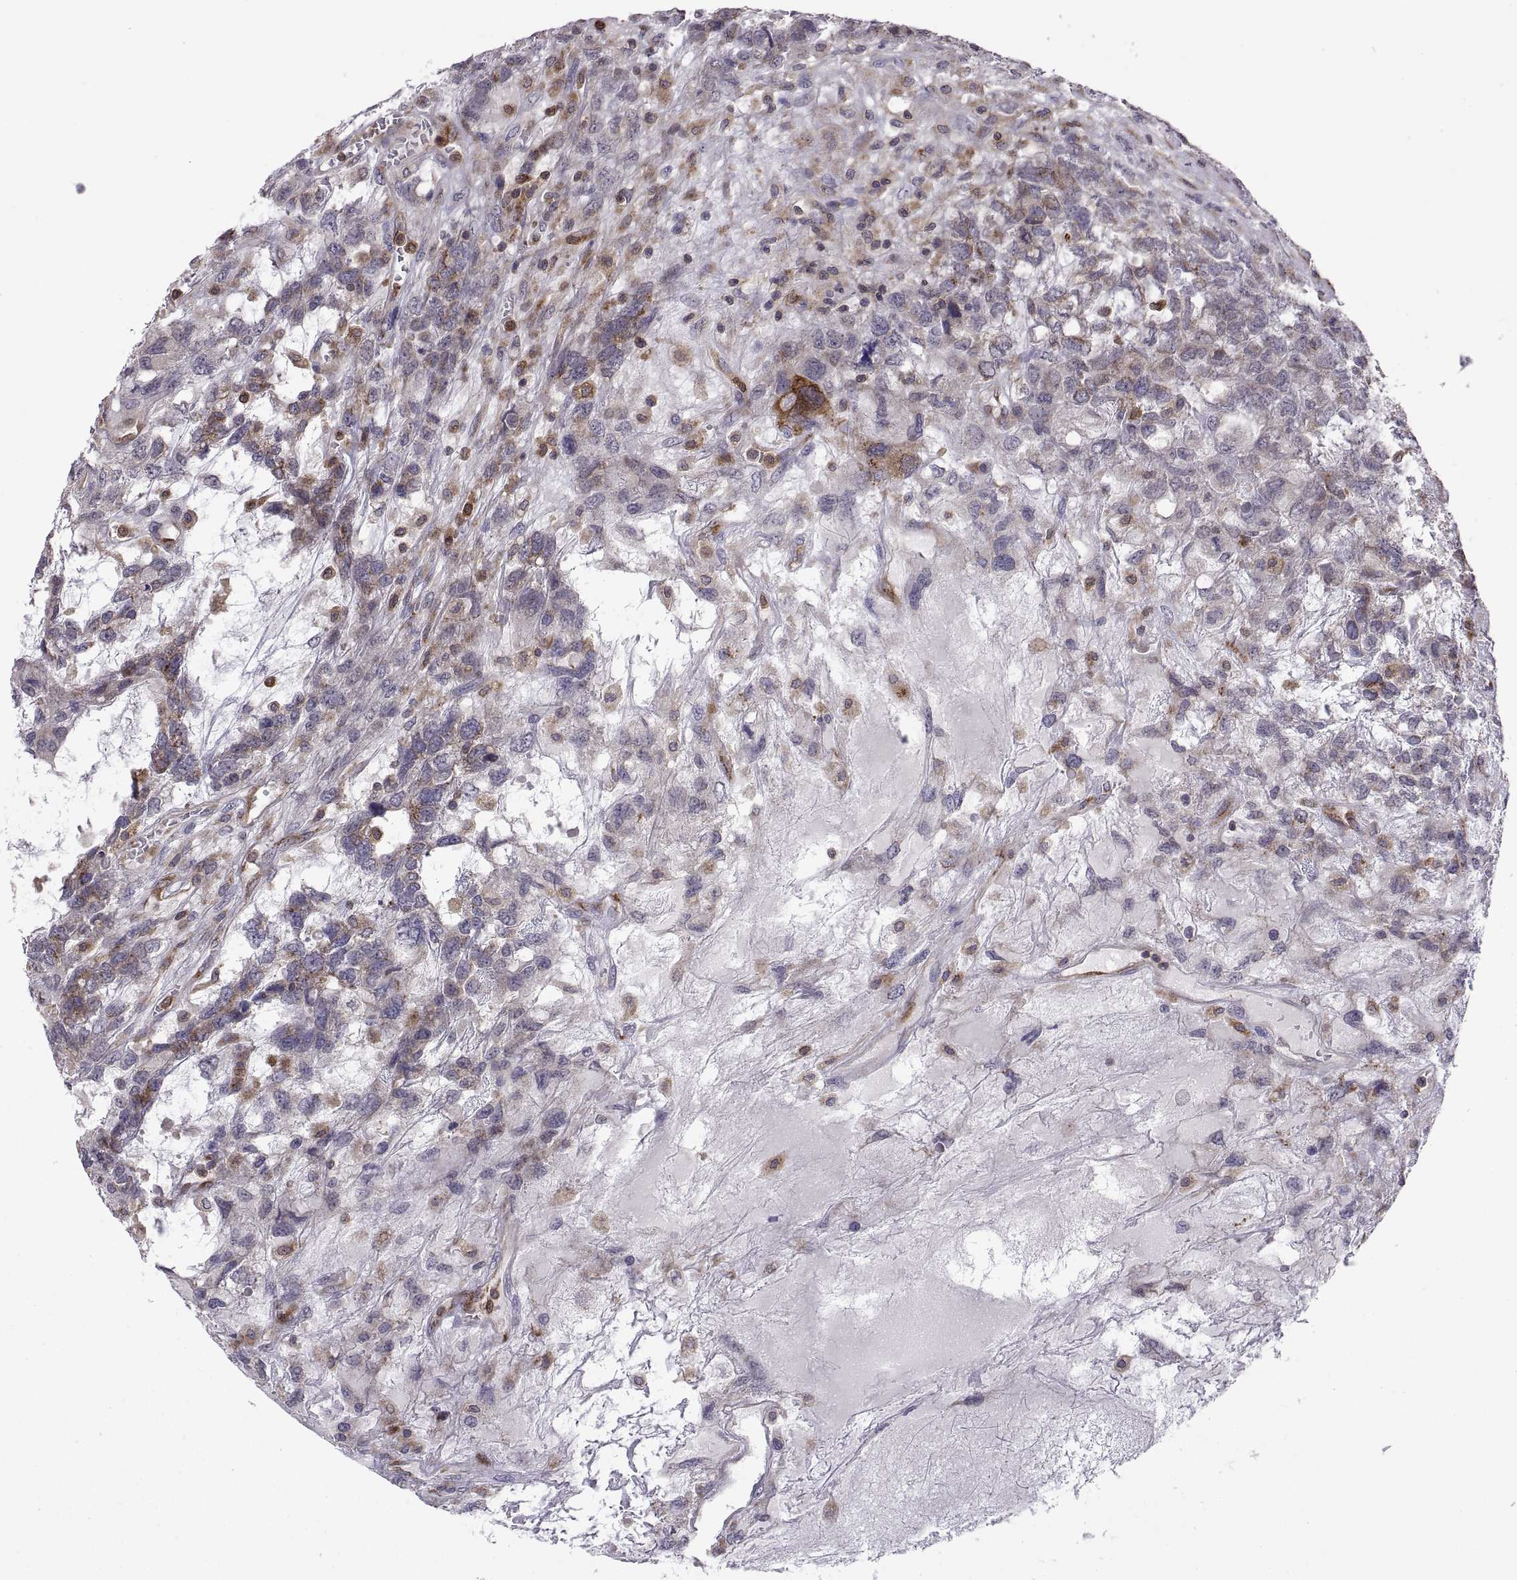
{"staining": {"intensity": "moderate", "quantity": "<25%", "location": "cytoplasmic/membranous"}, "tissue": "testis cancer", "cell_type": "Tumor cells", "image_type": "cancer", "snomed": [{"axis": "morphology", "description": "Seminoma, NOS"}, {"axis": "topography", "description": "Testis"}], "caption": "Seminoma (testis) tissue displays moderate cytoplasmic/membranous staining in about <25% of tumor cells, visualized by immunohistochemistry.", "gene": "ACAP1", "patient": {"sex": "male", "age": 52}}